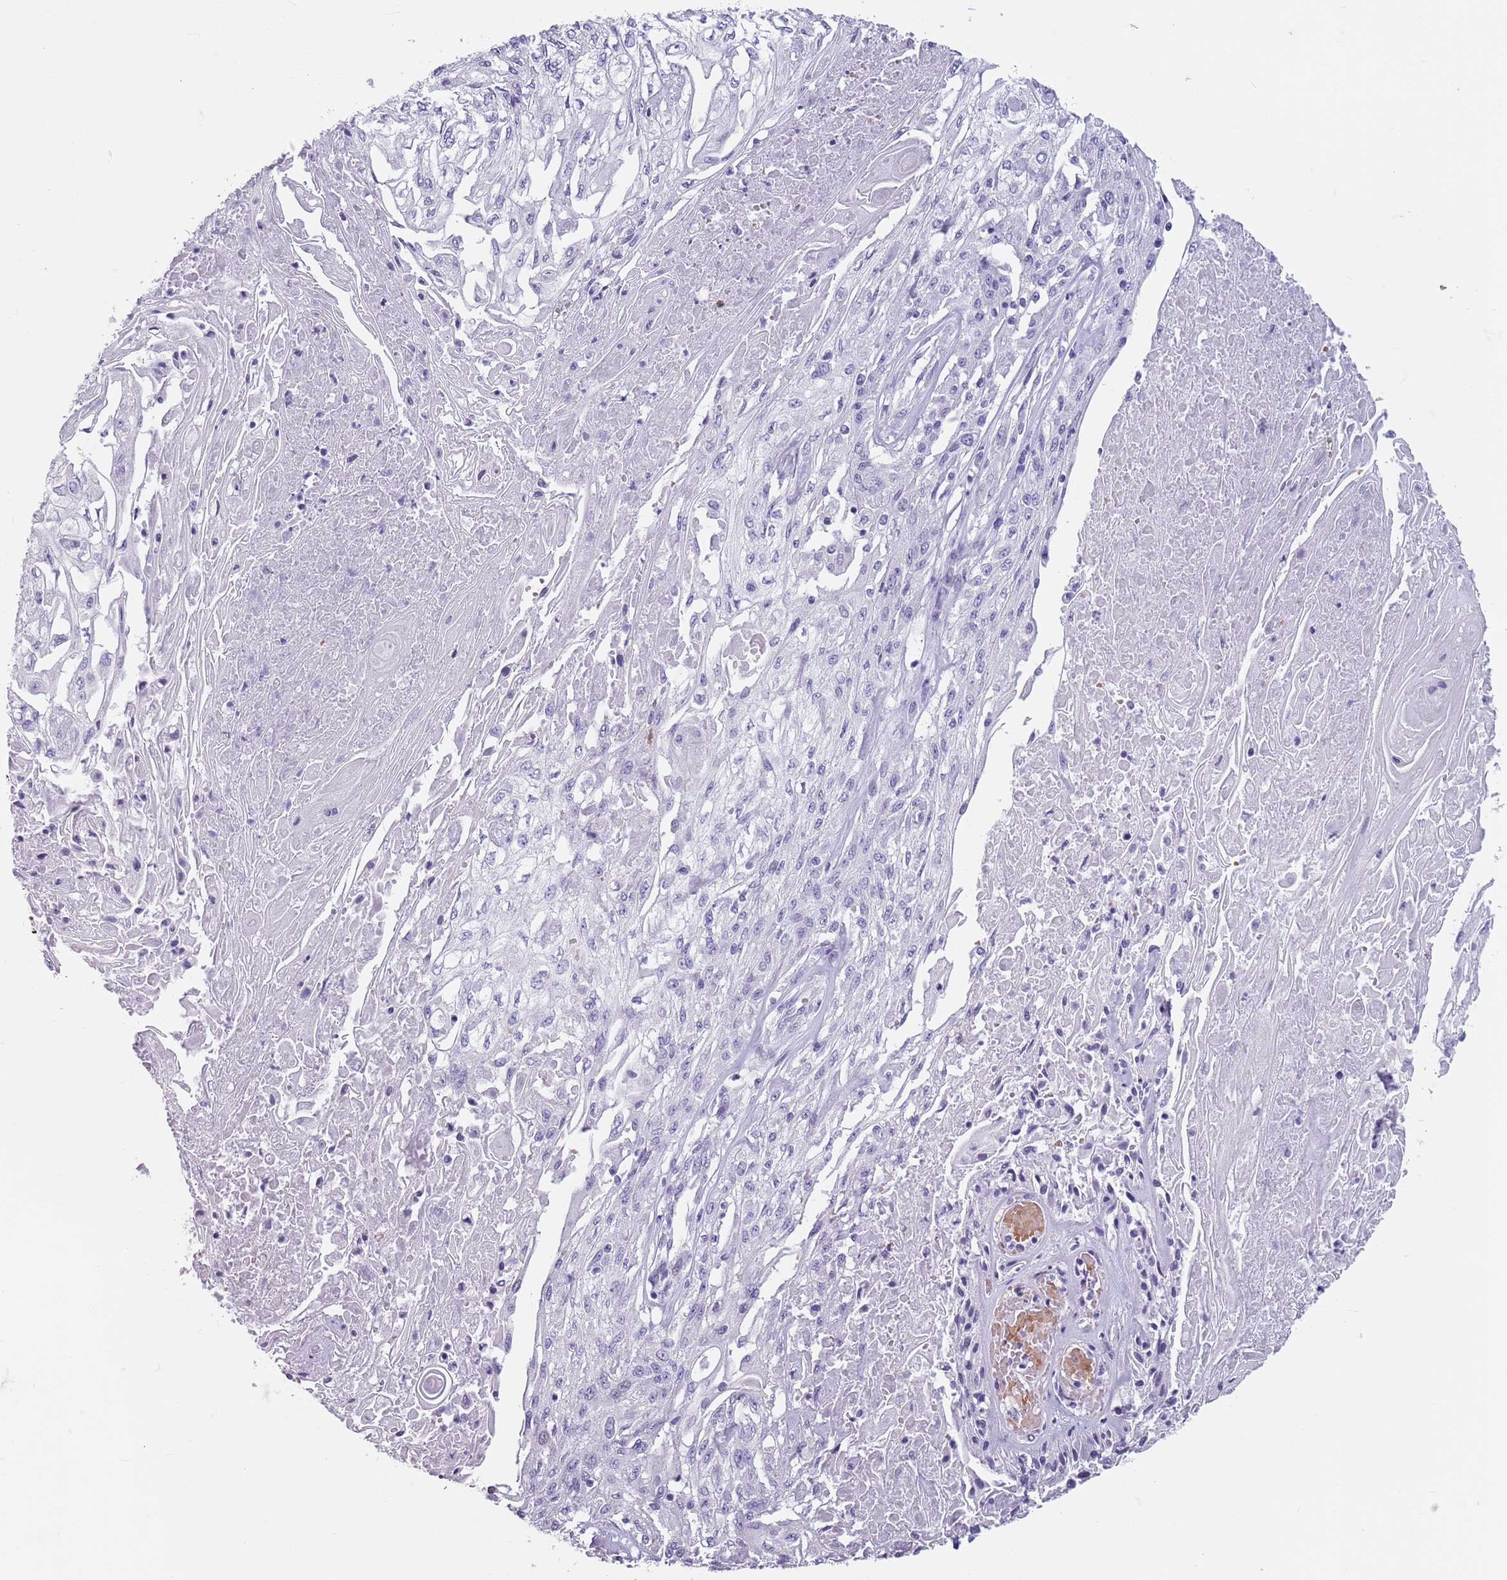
{"staining": {"intensity": "negative", "quantity": "none", "location": "none"}, "tissue": "skin cancer", "cell_type": "Tumor cells", "image_type": "cancer", "snomed": [{"axis": "morphology", "description": "Squamous cell carcinoma, NOS"}, {"axis": "morphology", "description": "Squamous cell carcinoma, metastatic, NOS"}, {"axis": "topography", "description": "Skin"}, {"axis": "topography", "description": "Lymph node"}], "caption": "Image shows no protein positivity in tumor cells of skin cancer (squamous cell carcinoma) tissue. The staining is performed using DAB (3,3'-diaminobenzidine) brown chromogen with nuclei counter-stained in using hematoxylin.", "gene": "SPESP1", "patient": {"sex": "male", "age": 75}}